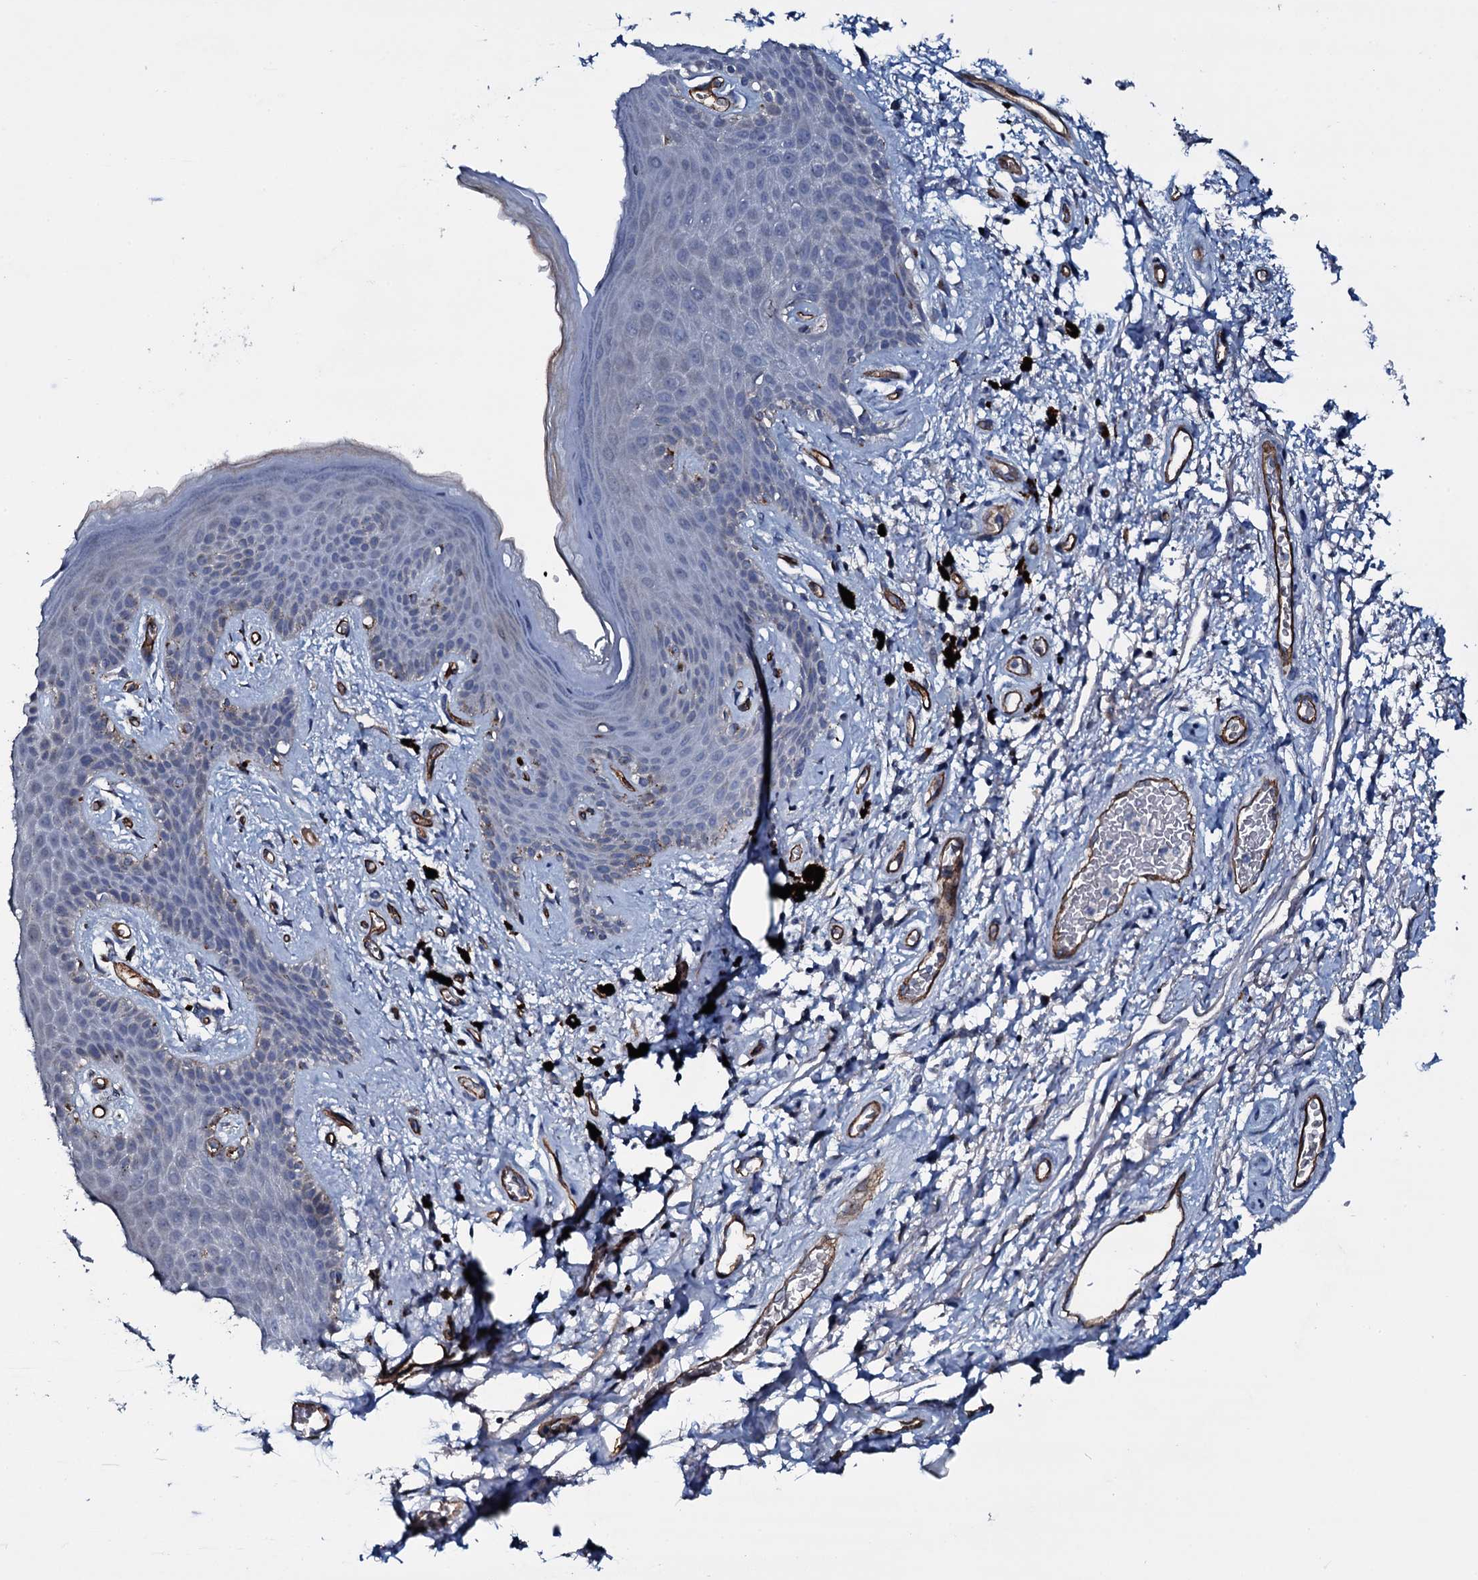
{"staining": {"intensity": "weak", "quantity": "<25%", "location": "cytoplasmic/membranous"}, "tissue": "skin", "cell_type": "Epidermal cells", "image_type": "normal", "snomed": [{"axis": "morphology", "description": "Normal tissue, NOS"}, {"axis": "topography", "description": "Anal"}], "caption": "IHC of normal skin reveals no staining in epidermal cells.", "gene": "CLEC14A", "patient": {"sex": "female", "age": 46}}